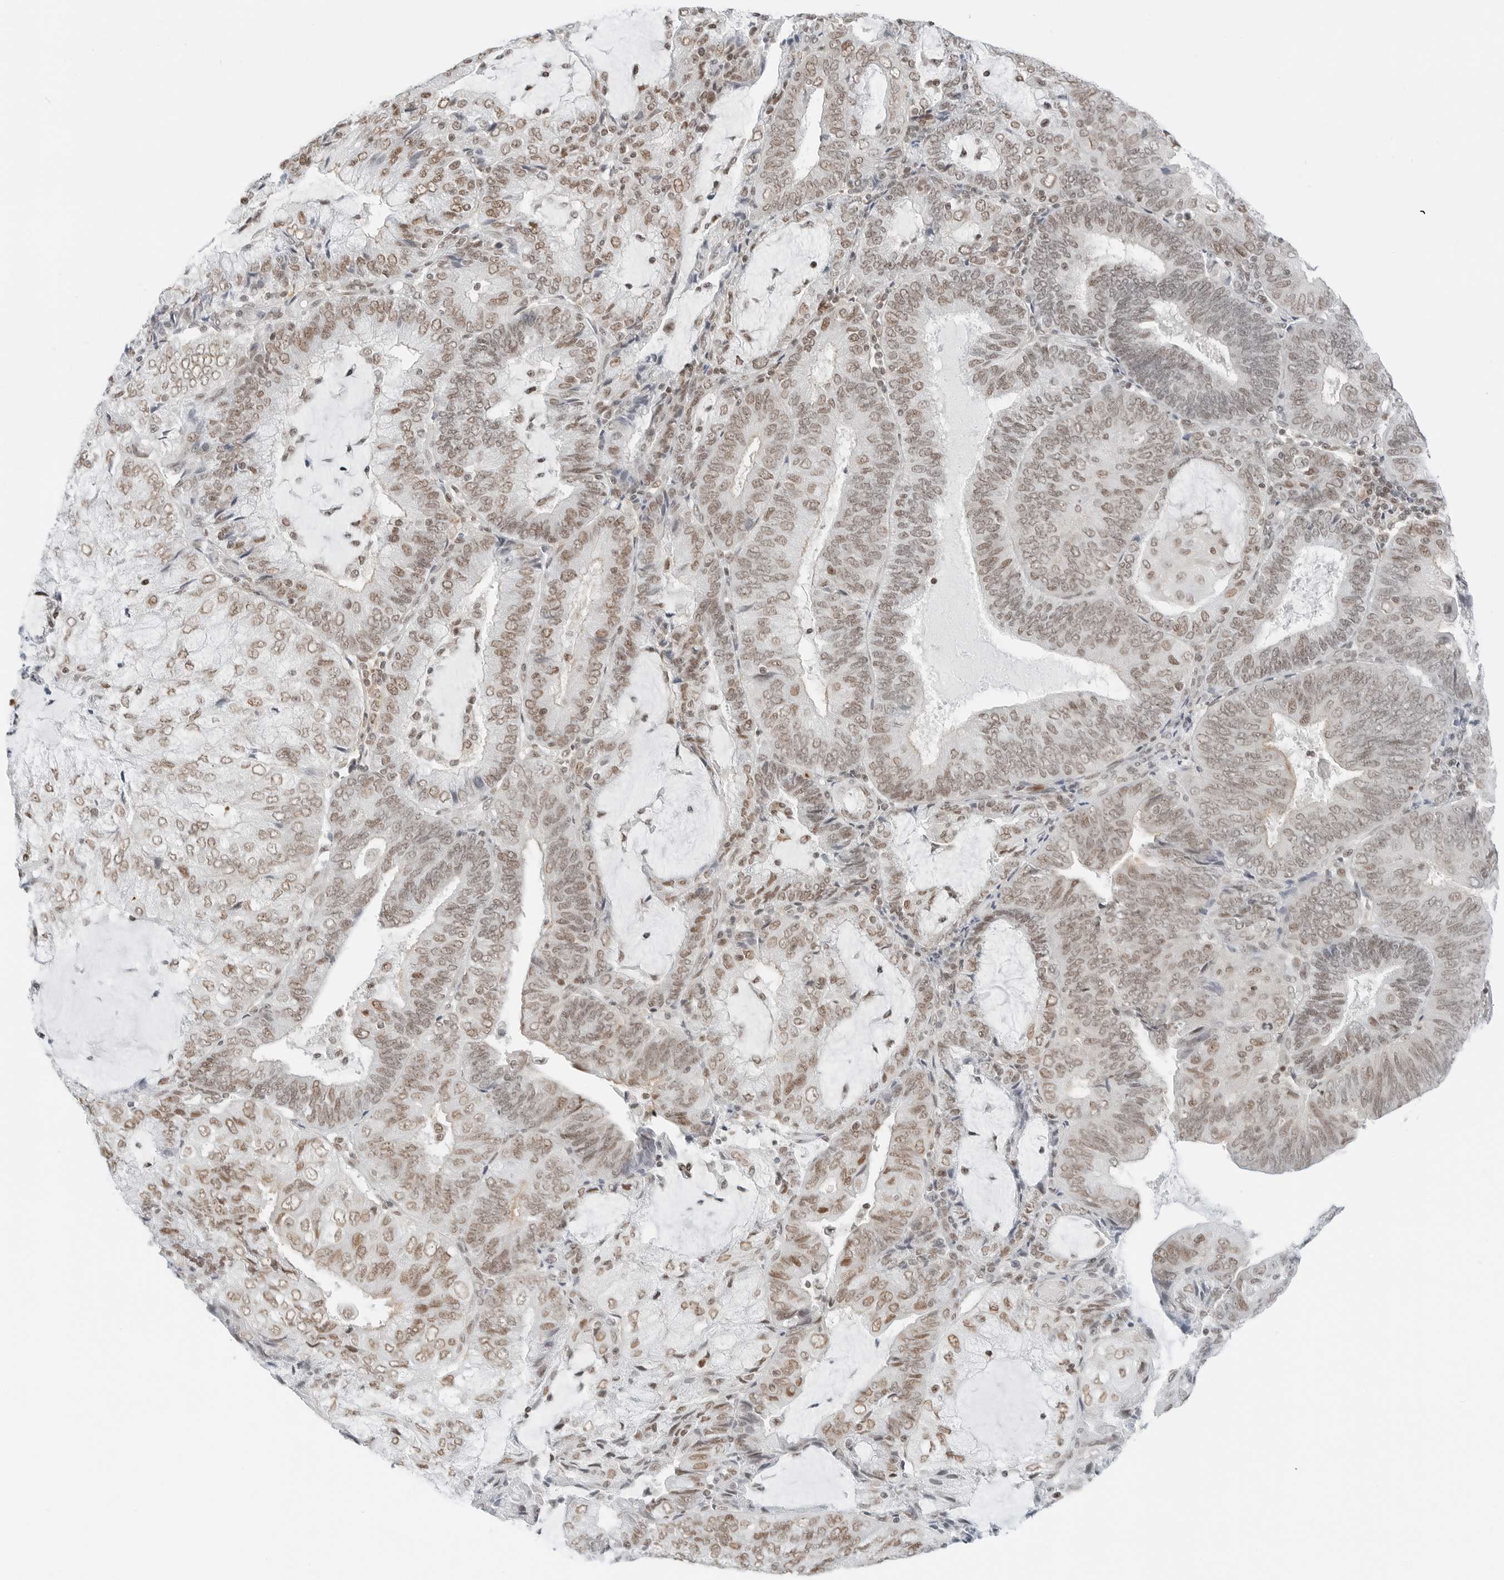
{"staining": {"intensity": "weak", "quantity": ">75%", "location": "nuclear"}, "tissue": "endometrial cancer", "cell_type": "Tumor cells", "image_type": "cancer", "snomed": [{"axis": "morphology", "description": "Adenocarcinoma, NOS"}, {"axis": "topography", "description": "Endometrium"}], "caption": "Adenocarcinoma (endometrial) was stained to show a protein in brown. There is low levels of weak nuclear expression in about >75% of tumor cells.", "gene": "CRTC2", "patient": {"sex": "female", "age": 81}}